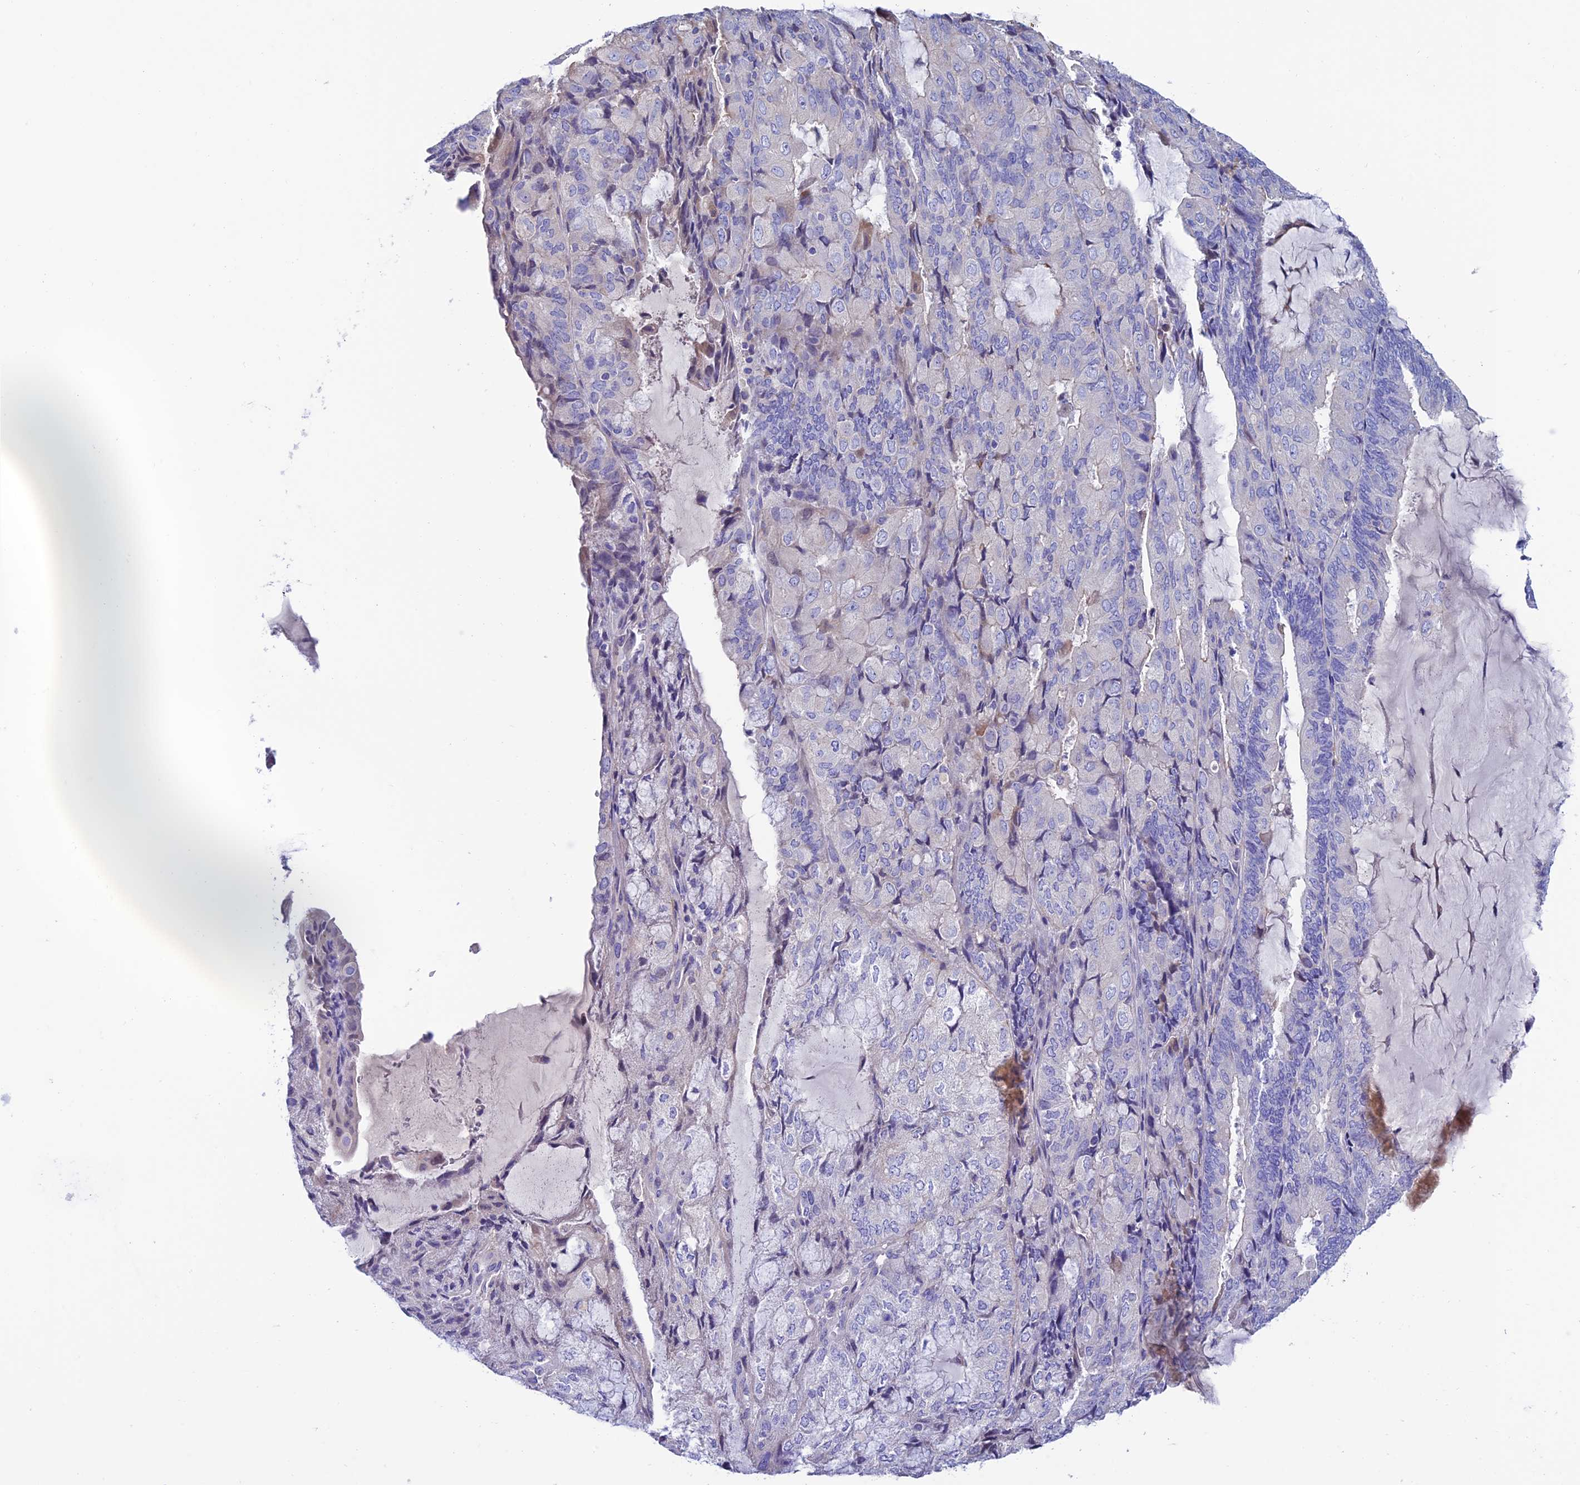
{"staining": {"intensity": "negative", "quantity": "none", "location": "none"}, "tissue": "endometrial cancer", "cell_type": "Tumor cells", "image_type": "cancer", "snomed": [{"axis": "morphology", "description": "Adenocarcinoma, NOS"}, {"axis": "topography", "description": "Endometrium"}], "caption": "High magnification brightfield microscopy of endometrial cancer (adenocarcinoma) stained with DAB (3,3'-diaminobenzidine) (brown) and counterstained with hematoxylin (blue): tumor cells show no significant positivity.", "gene": "FAM178B", "patient": {"sex": "female", "age": 81}}